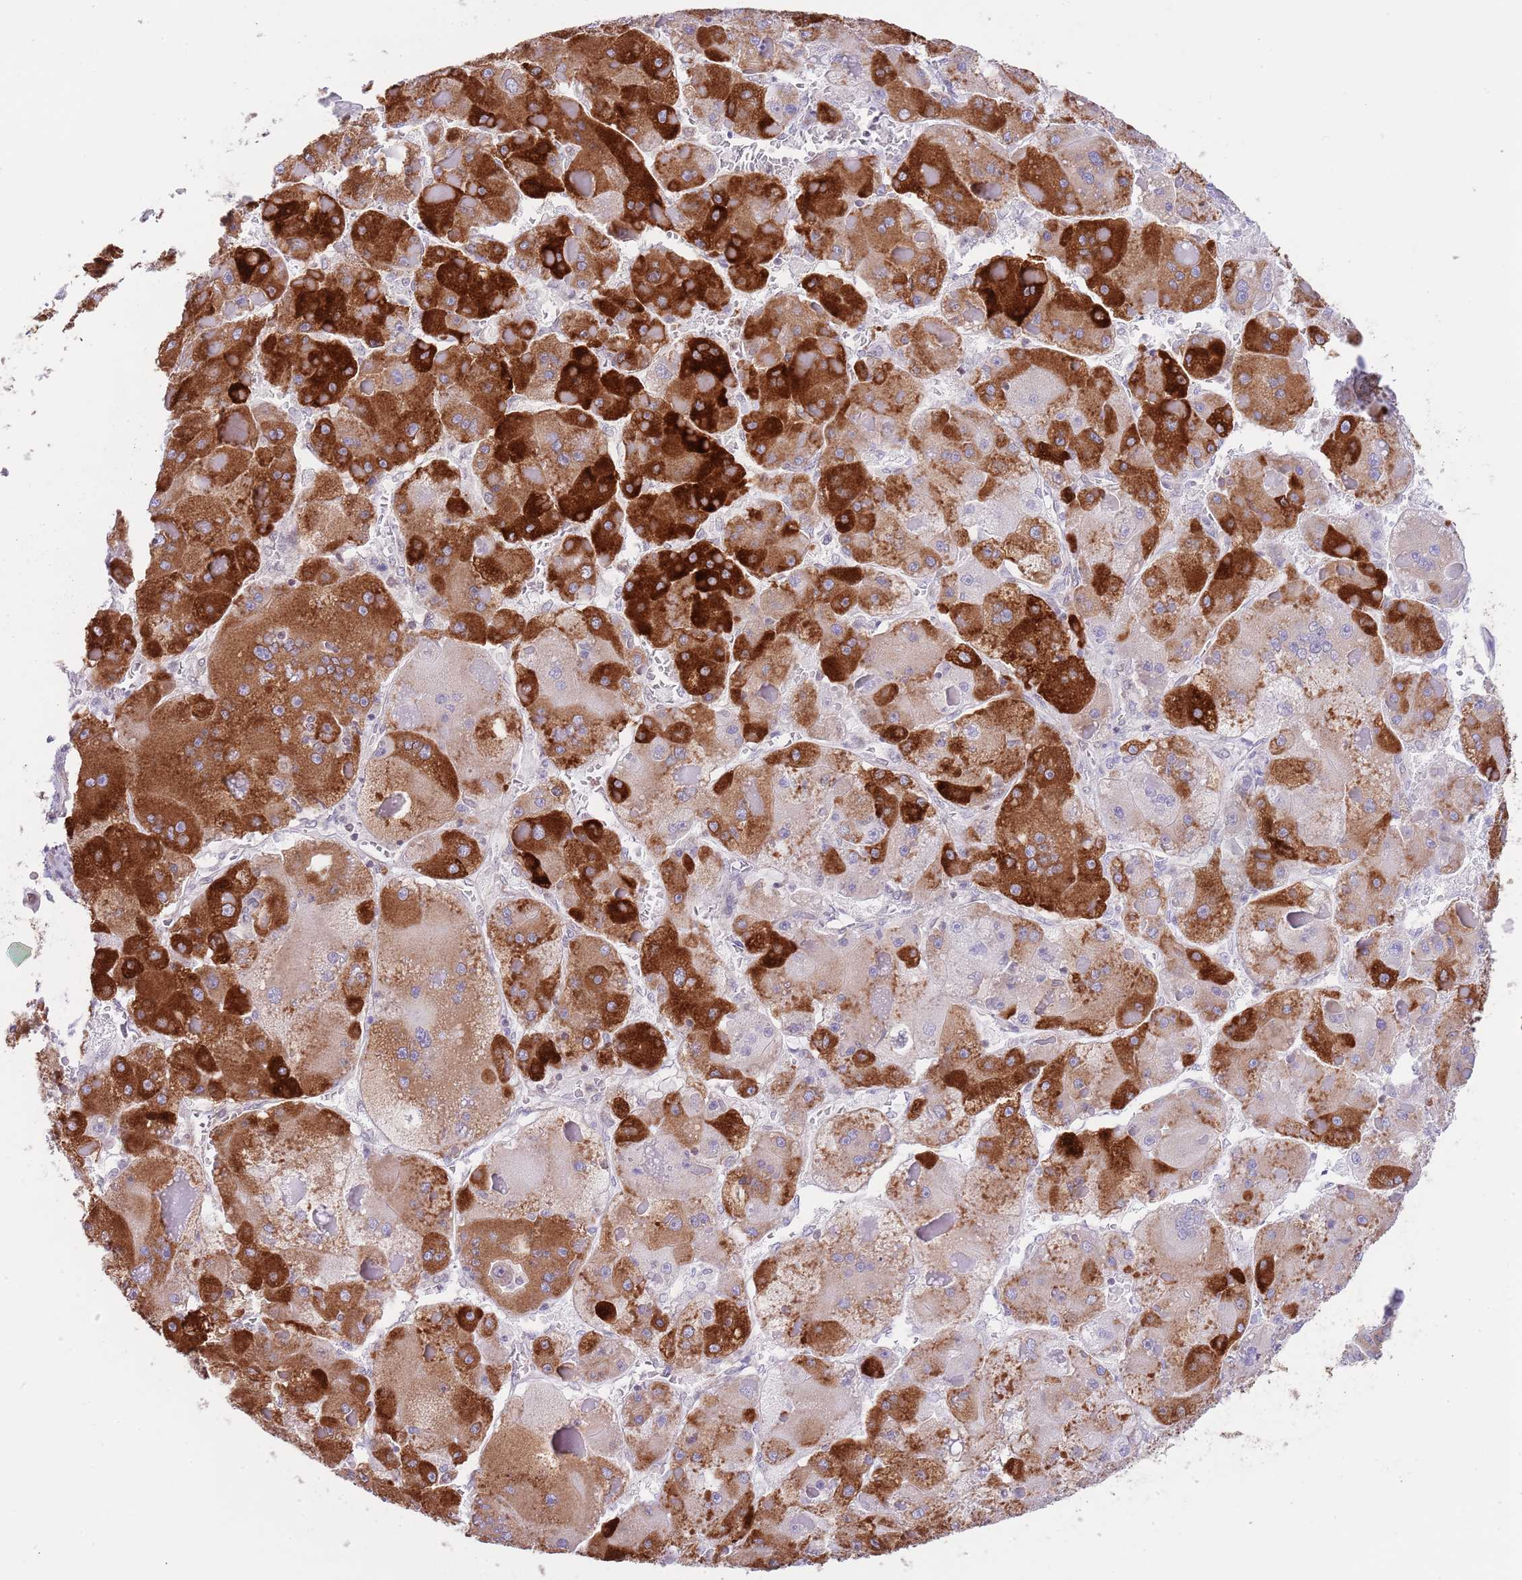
{"staining": {"intensity": "strong", "quantity": "25%-75%", "location": "cytoplasmic/membranous"}, "tissue": "liver cancer", "cell_type": "Tumor cells", "image_type": "cancer", "snomed": [{"axis": "morphology", "description": "Carcinoma, Hepatocellular, NOS"}, {"axis": "topography", "description": "Liver"}], "caption": "Immunohistochemical staining of human hepatocellular carcinoma (liver) displays high levels of strong cytoplasmic/membranous protein staining in approximately 25%-75% of tumor cells. Ihc stains the protein of interest in brown and the nuclei are stained blue.", "gene": "EBPL", "patient": {"sex": "female", "age": 73}}